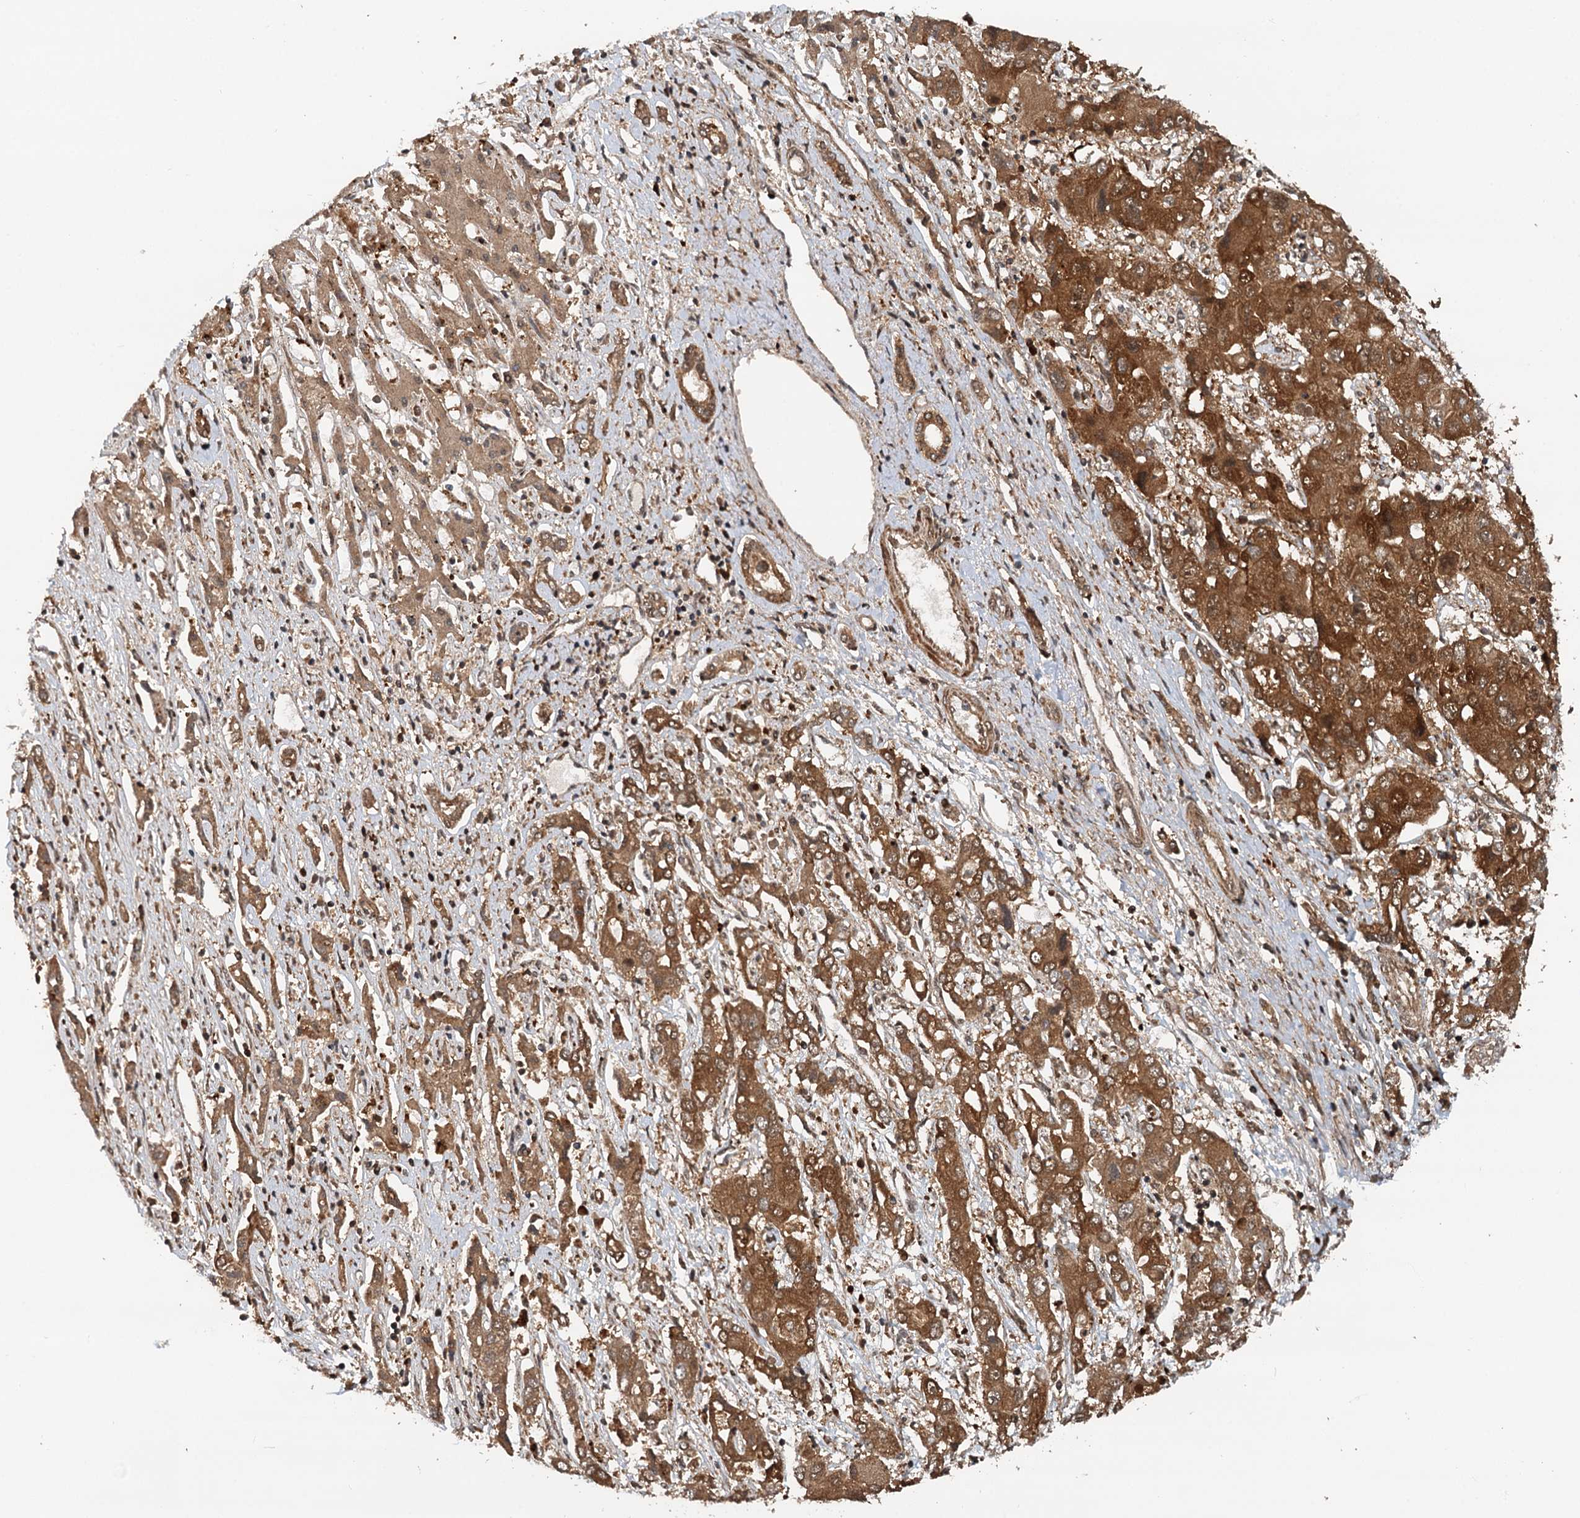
{"staining": {"intensity": "strong", "quantity": ">75%", "location": "cytoplasmic/membranous,nuclear"}, "tissue": "liver cancer", "cell_type": "Tumor cells", "image_type": "cancer", "snomed": [{"axis": "morphology", "description": "Cholangiocarcinoma"}, {"axis": "topography", "description": "Liver"}], "caption": "Immunohistochemistry micrograph of human liver cancer stained for a protein (brown), which reveals high levels of strong cytoplasmic/membranous and nuclear positivity in about >75% of tumor cells.", "gene": "STUB1", "patient": {"sex": "male", "age": 67}}